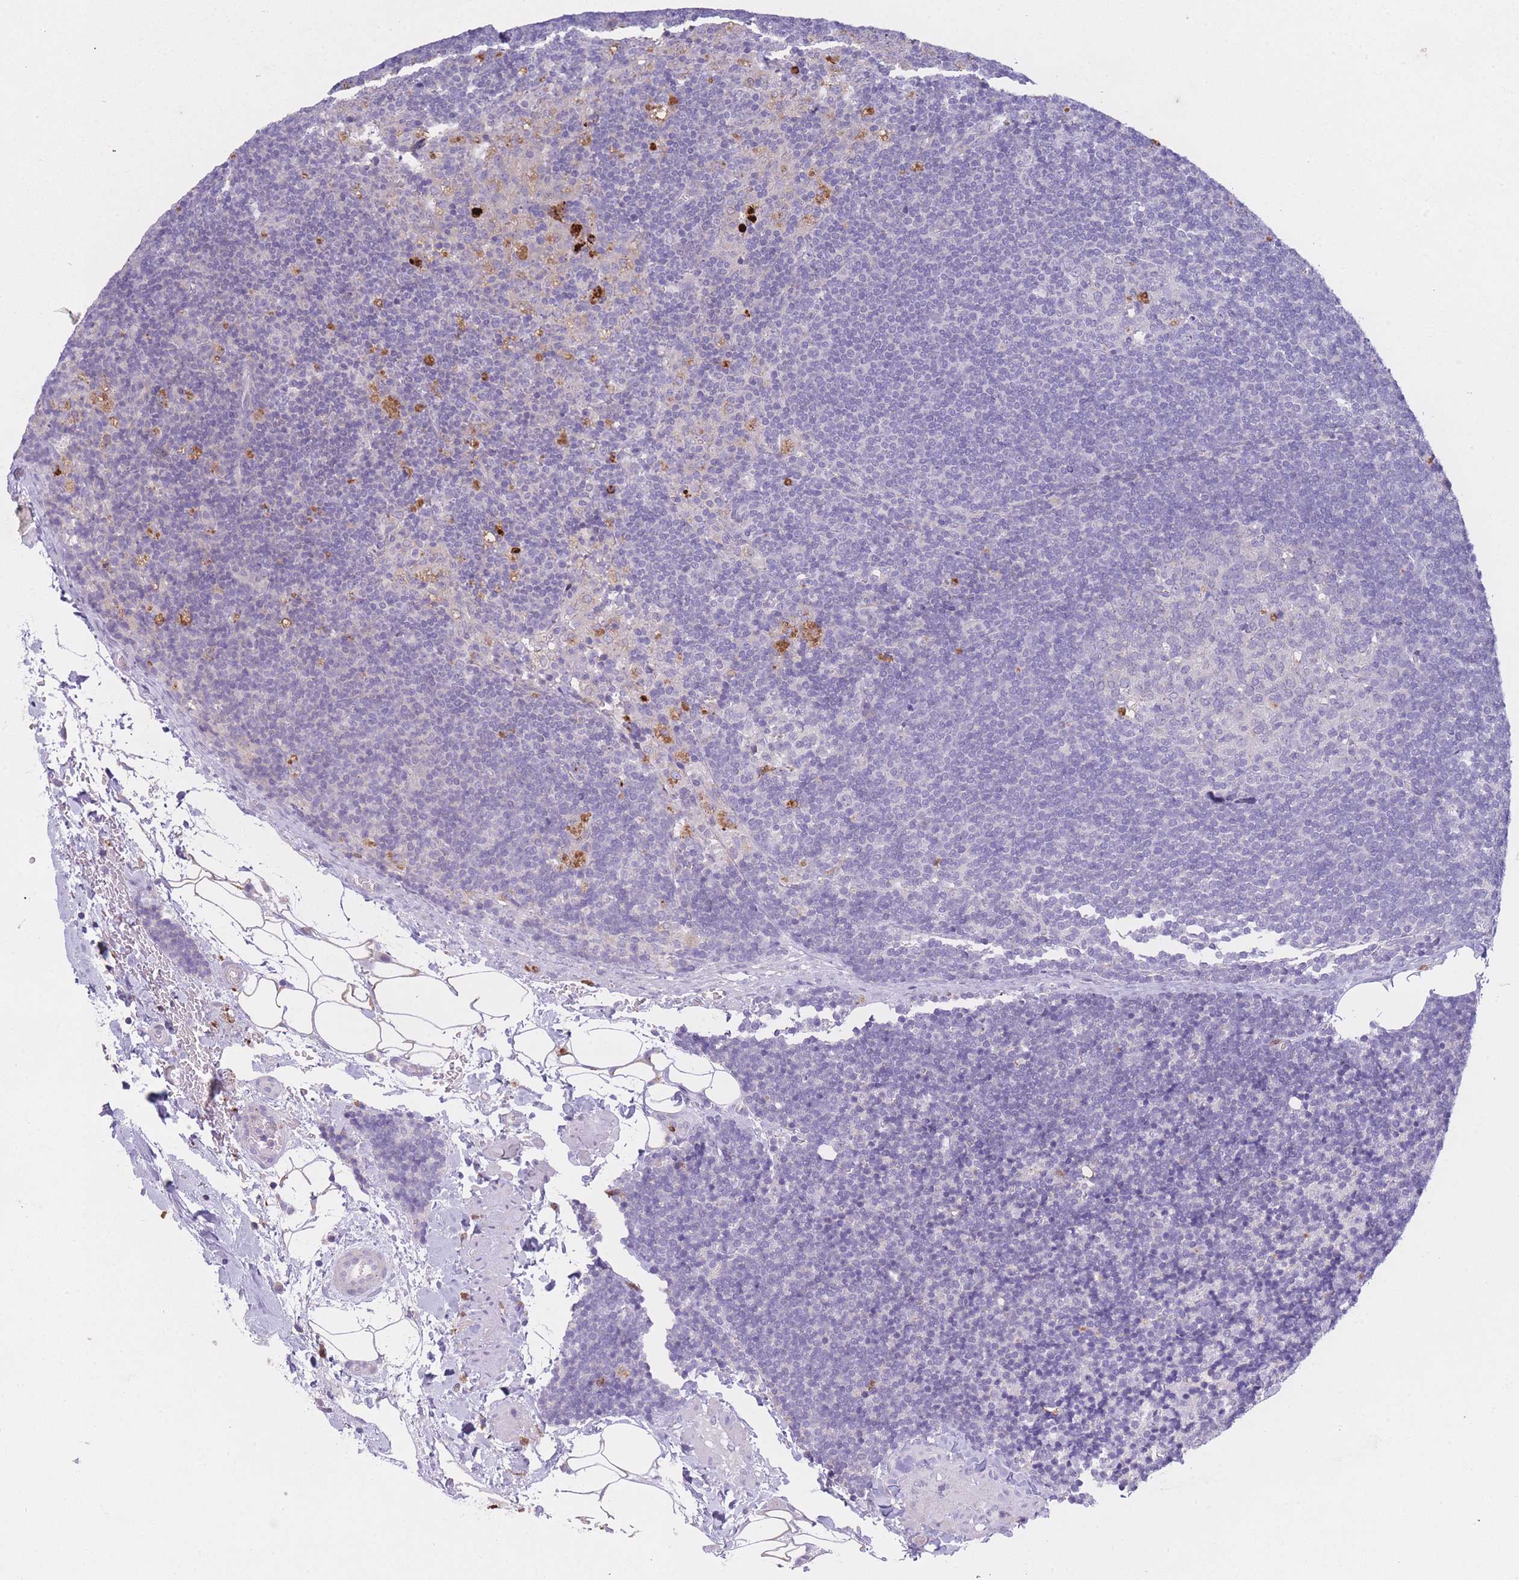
{"staining": {"intensity": "strong", "quantity": "<25%", "location": "none"}, "tissue": "lymph node", "cell_type": "Germinal center cells", "image_type": "normal", "snomed": [{"axis": "morphology", "description": "Normal tissue, NOS"}, {"axis": "topography", "description": "Lymph node"}], "caption": "Lymph node stained with IHC reveals strong None positivity in approximately <25% of germinal center cells. The staining was performed using DAB to visualize the protein expression in brown, while the nuclei were stained in blue with hematoxylin (Magnification: 20x).", "gene": "CENPM", "patient": {"sex": "male", "age": 24}}